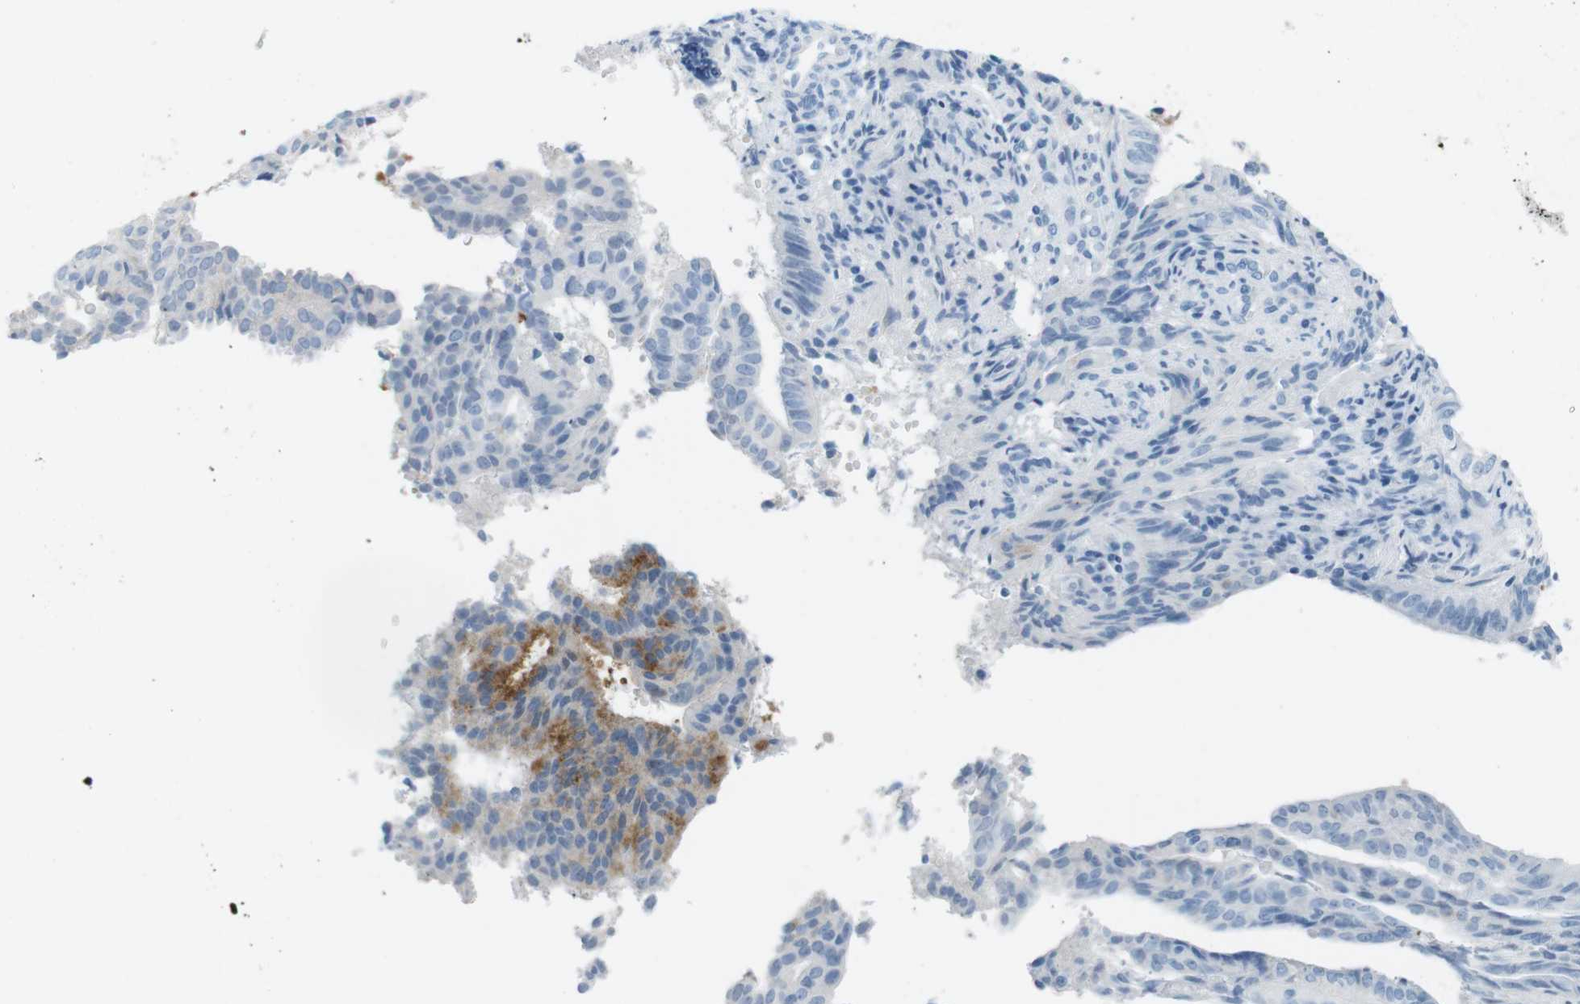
{"staining": {"intensity": "moderate", "quantity": "<25%", "location": "cytoplasmic/membranous"}, "tissue": "endometrial cancer", "cell_type": "Tumor cells", "image_type": "cancer", "snomed": [{"axis": "morphology", "description": "Adenocarcinoma, NOS"}, {"axis": "topography", "description": "Endometrium"}], "caption": "The immunohistochemical stain highlights moderate cytoplasmic/membranous staining in tumor cells of endometrial adenocarcinoma tissue.", "gene": "AZGP1", "patient": {"sex": "female", "age": 58}}